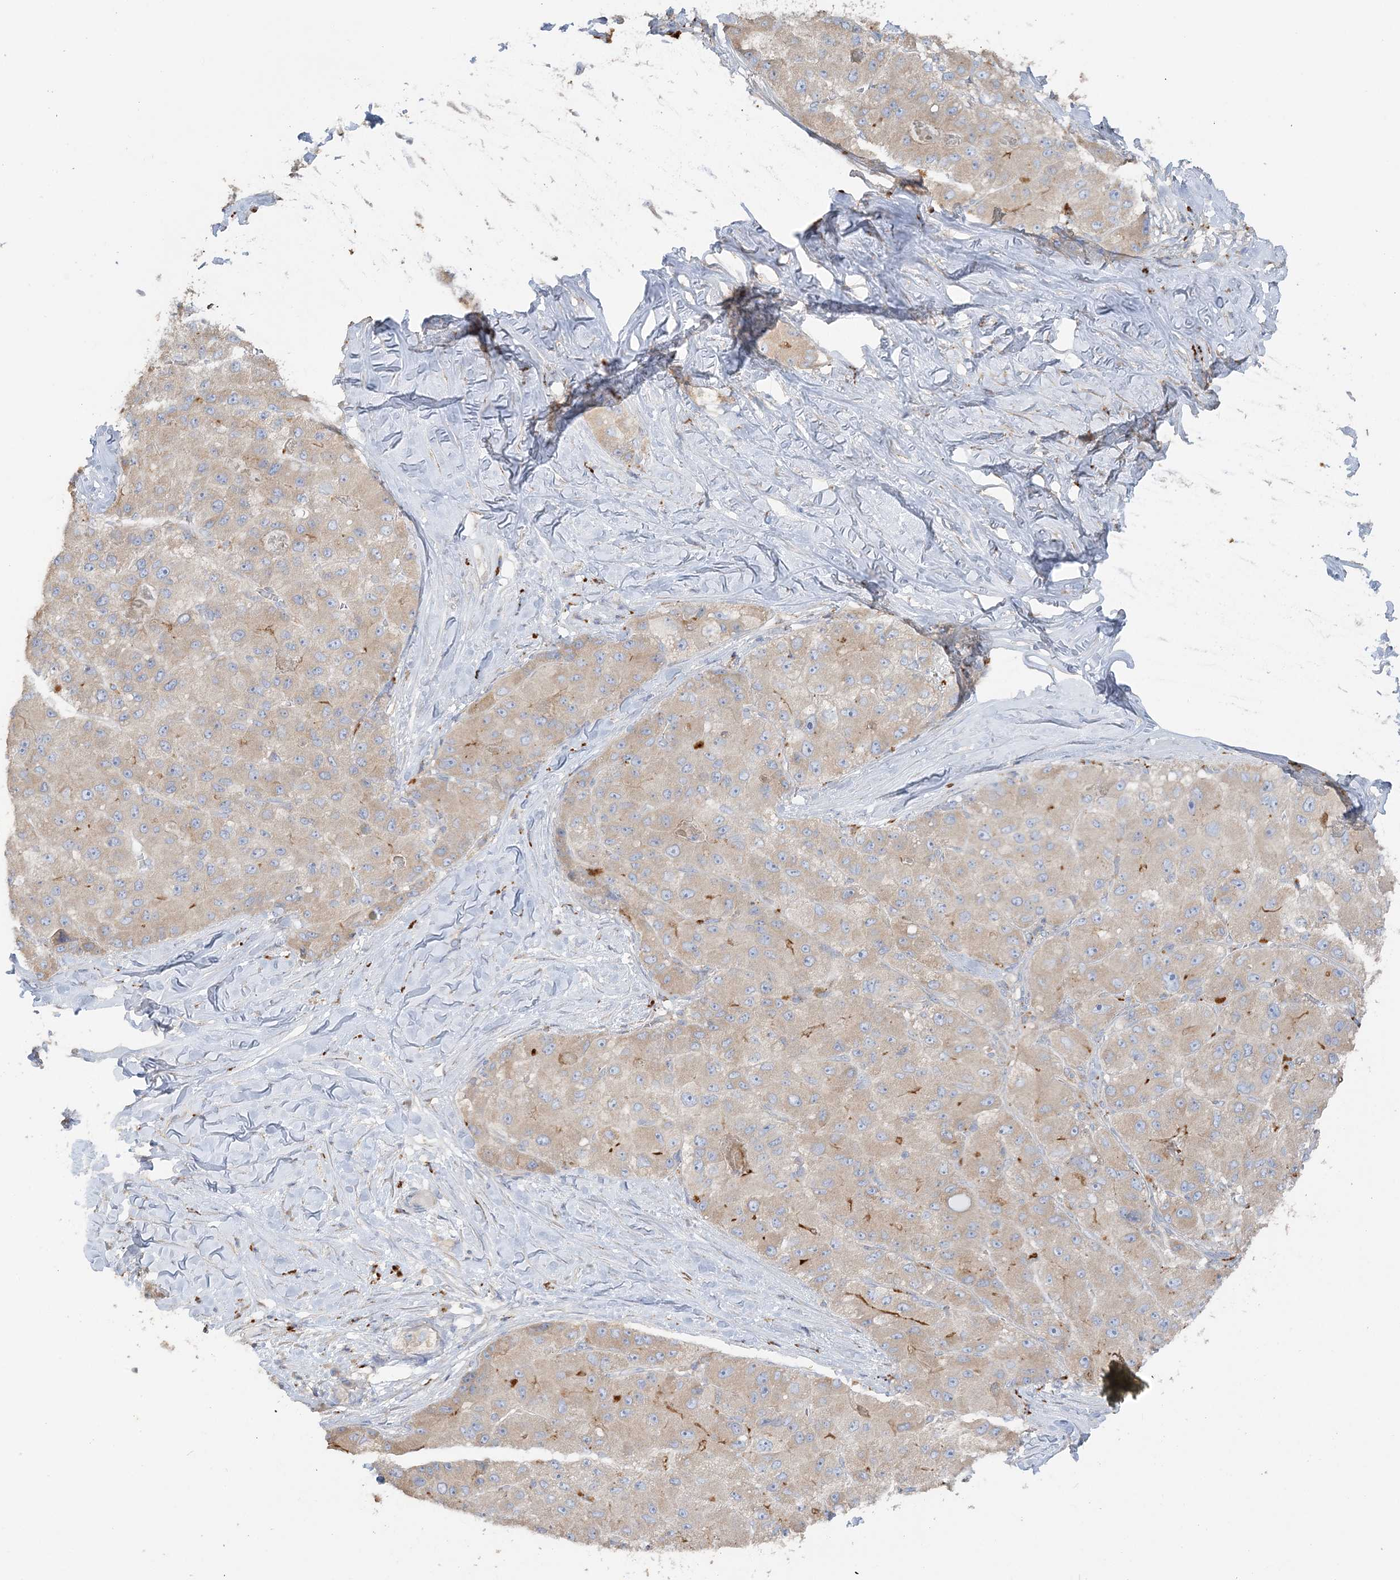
{"staining": {"intensity": "weak", "quantity": "25%-75%", "location": "cytoplasmic/membranous"}, "tissue": "liver cancer", "cell_type": "Tumor cells", "image_type": "cancer", "snomed": [{"axis": "morphology", "description": "Carcinoma, Hepatocellular, NOS"}, {"axis": "topography", "description": "Liver"}], "caption": "Immunohistochemical staining of human liver cancer (hepatocellular carcinoma) reveals low levels of weak cytoplasmic/membranous positivity in approximately 25%-75% of tumor cells.", "gene": "TBC1D5", "patient": {"sex": "male", "age": 80}}